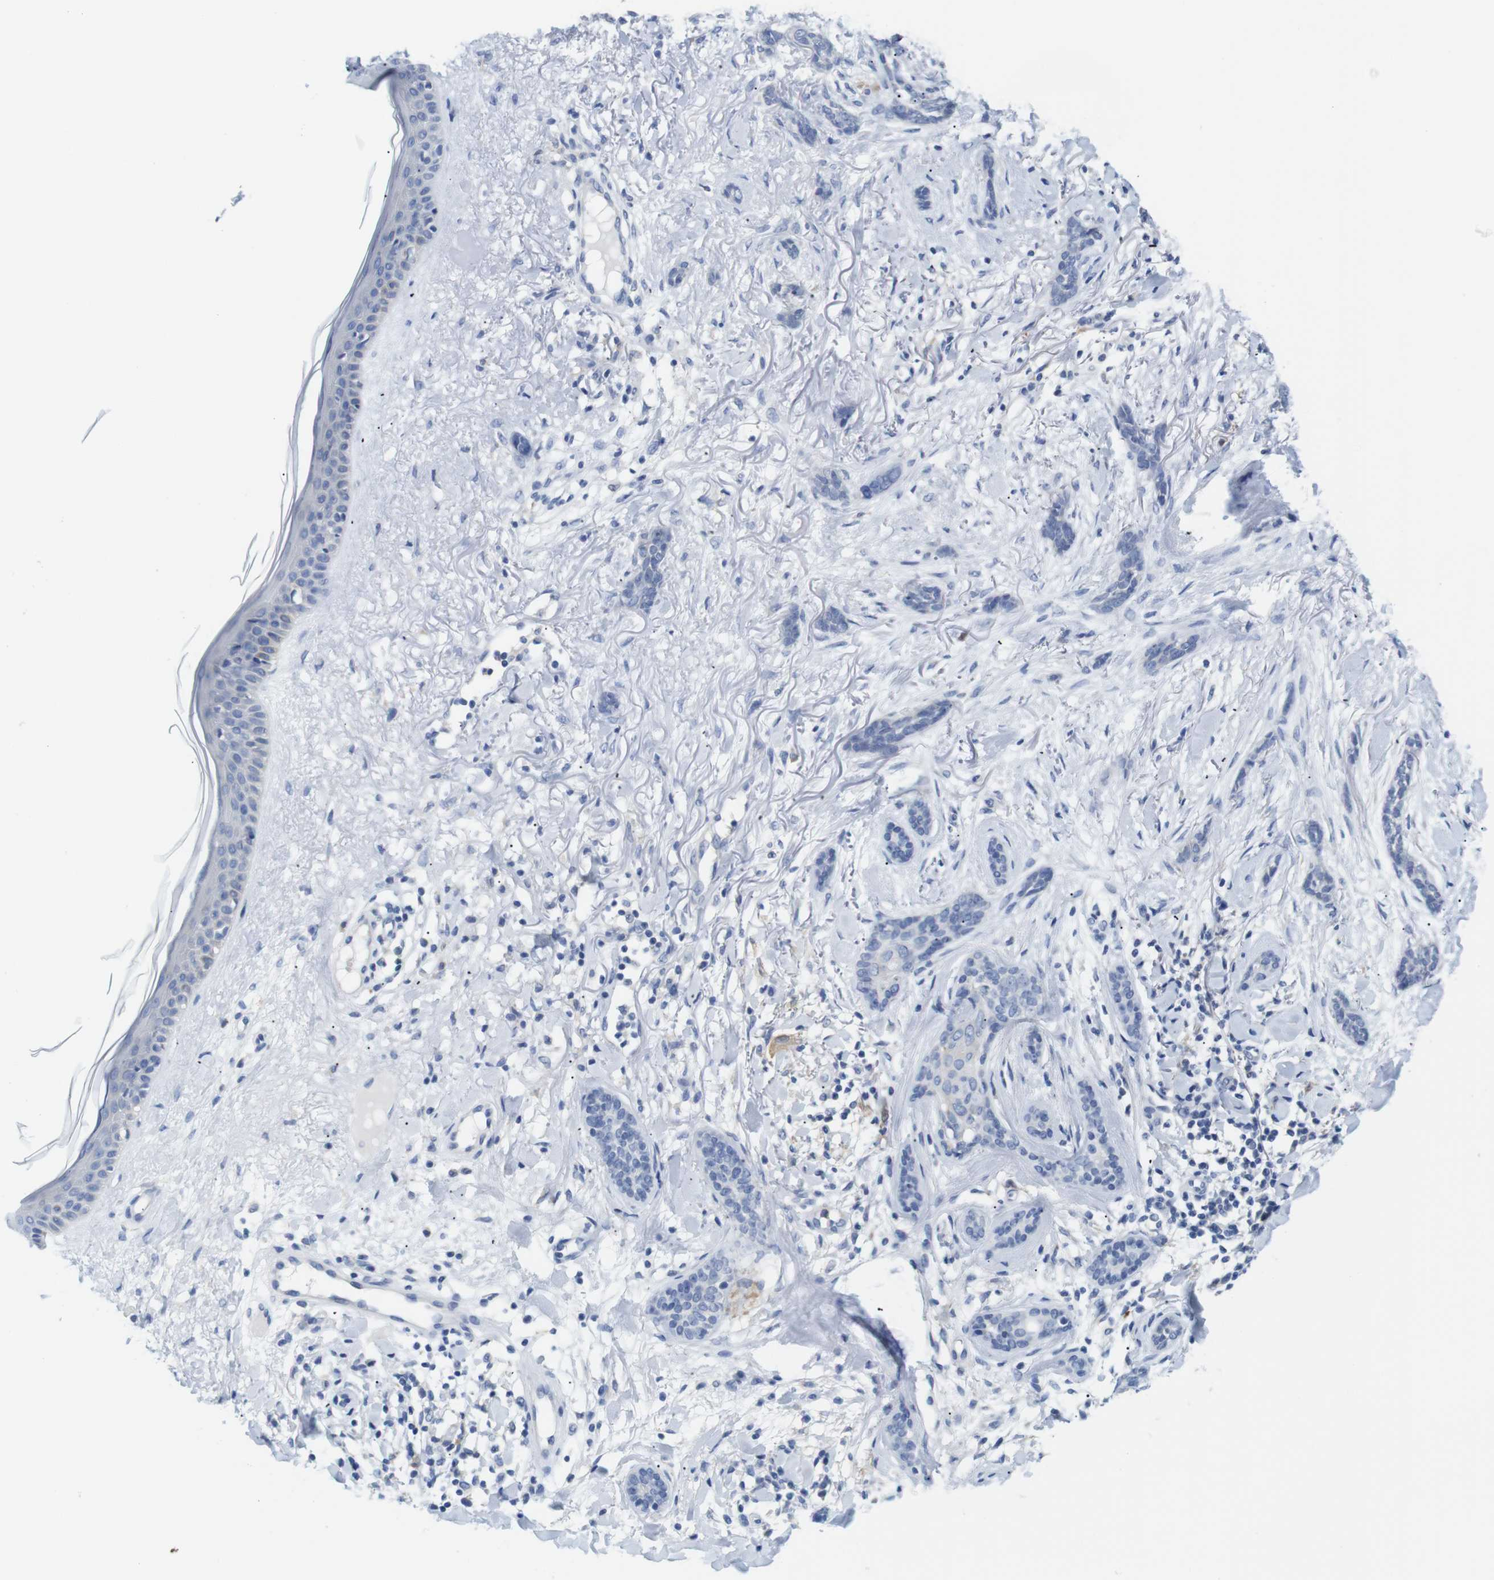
{"staining": {"intensity": "negative", "quantity": "none", "location": "none"}, "tissue": "skin cancer", "cell_type": "Tumor cells", "image_type": "cancer", "snomed": [{"axis": "morphology", "description": "Basal cell carcinoma"}, {"axis": "morphology", "description": "Adnexal tumor, benign"}, {"axis": "topography", "description": "Skin"}], "caption": "The micrograph exhibits no significant positivity in tumor cells of basal cell carcinoma (skin).", "gene": "NEBL", "patient": {"sex": "female", "age": 42}}